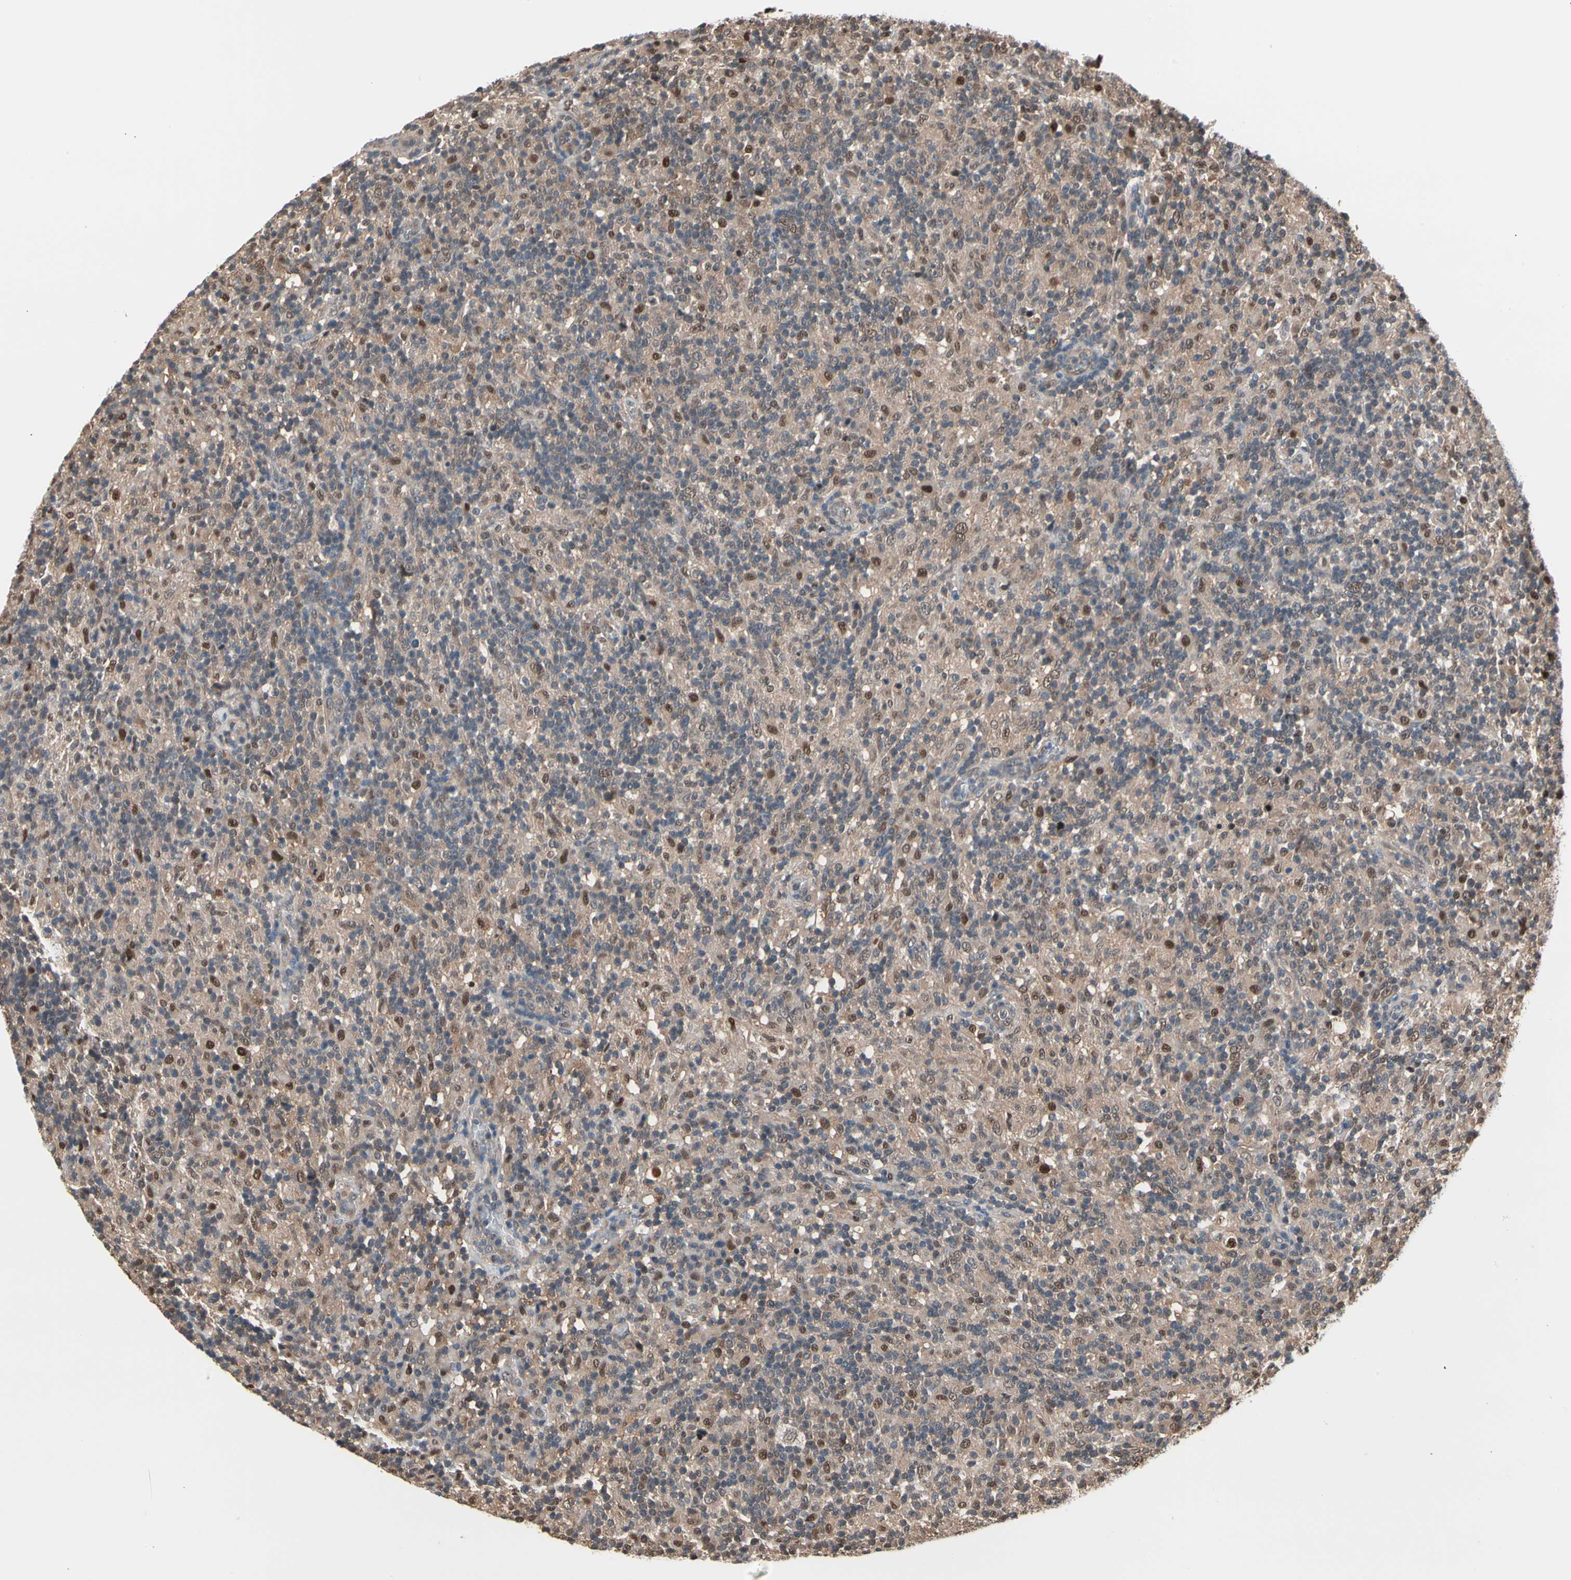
{"staining": {"intensity": "weak", "quantity": ">75%", "location": "cytoplasmic/membranous"}, "tissue": "lymphoma", "cell_type": "Tumor cells", "image_type": "cancer", "snomed": [{"axis": "morphology", "description": "Hodgkin's disease, NOS"}, {"axis": "topography", "description": "Lymph node"}], "caption": "DAB immunohistochemical staining of lymphoma displays weak cytoplasmic/membranous protein staining in approximately >75% of tumor cells. (DAB (3,3'-diaminobenzidine) IHC with brightfield microscopy, high magnification).", "gene": "PSMA2", "patient": {"sex": "male", "age": 70}}